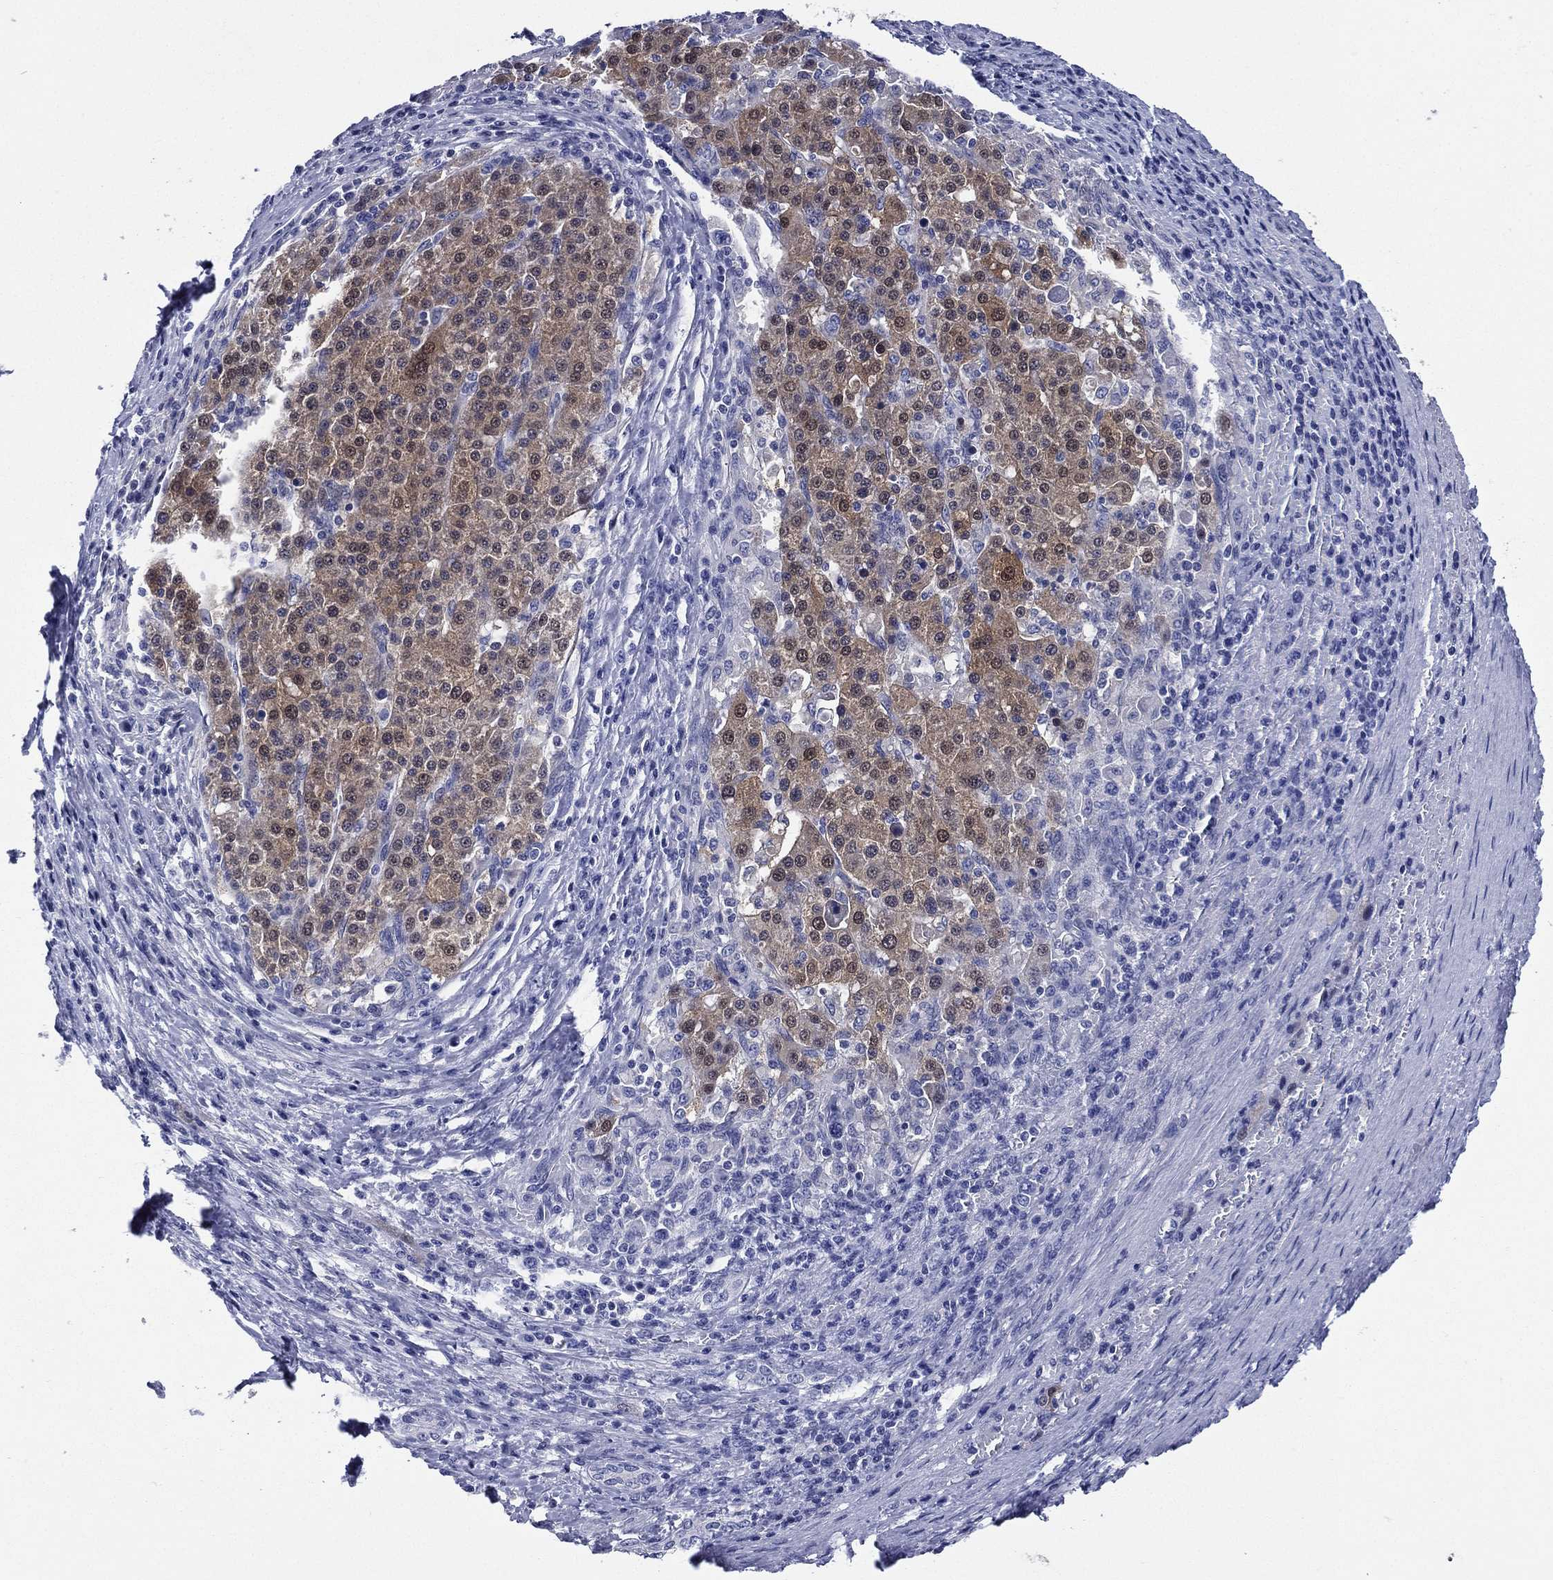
{"staining": {"intensity": "weak", "quantity": "<25%", "location": "cytoplasmic/membranous,nuclear"}, "tissue": "liver cancer", "cell_type": "Tumor cells", "image_type": "cancer", "snomed": [{"axis": "morphology", "description": "Carcinoma, Hepatocellular, NOS"}, {"axis": "topography", "description": "Liver"}], "caption": "Immunohistochemistry histopathology image of neoplastic tissue: liver hepatocellular carcinoma stained with DAB (3,3'-diaminobenzidine) displays no significant protein staining in tumor cells. (Brightfield microscopy of DAB immunohistochemistry at high magnification).", "gene": "DPYS", "patient": {"sex": "female", "age": 58}}